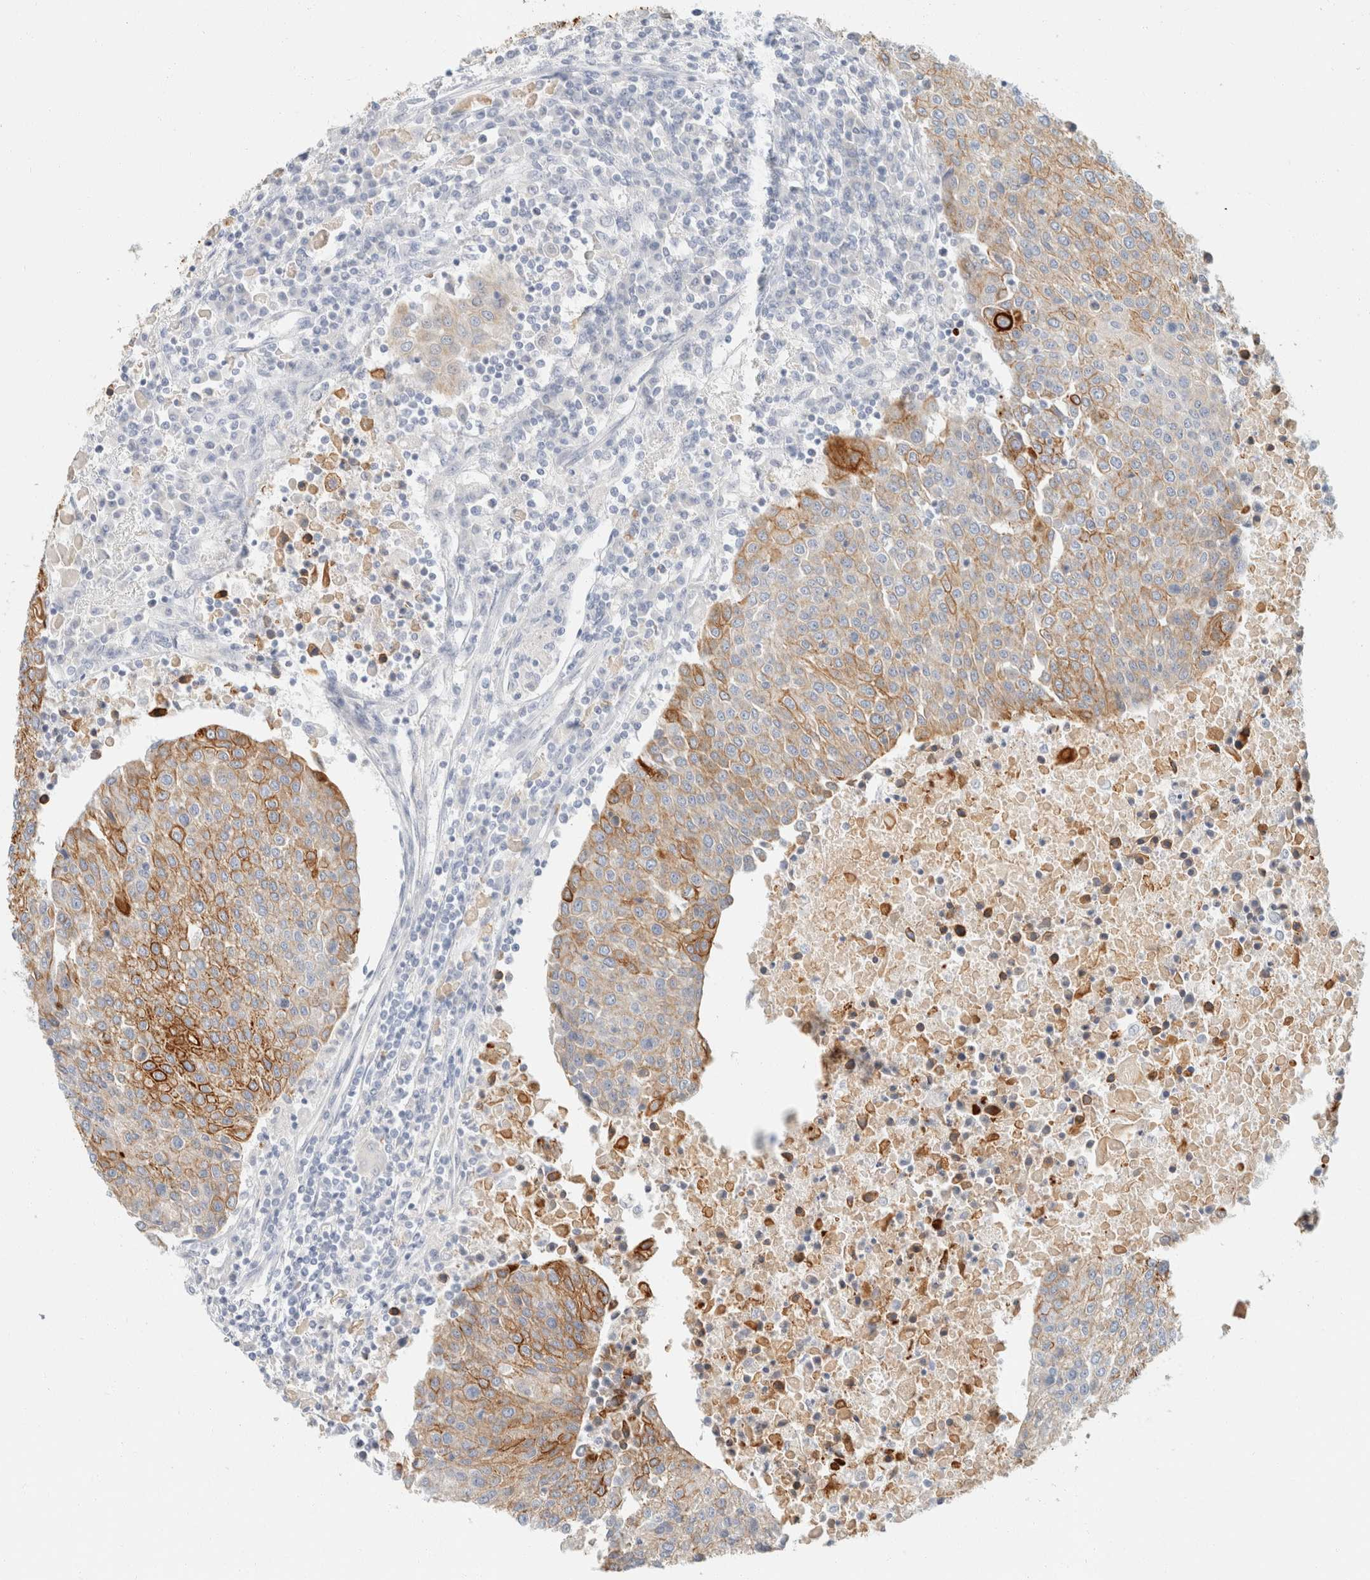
{"staining": {"intensity": "moderate", "quantity": "25%-75%", "location": "cytoplasmic/membranous"}, "tissue": "urothelial cancer", "cell_type": "Tumor cells", "image_type": "cancer", "snomed": [{"axis": "morphology", "description": "Urothelial carcinoma, High grade"}, {"axis": "topography", "description": "Urinary bladder"}], "caption": "Tumor cells show moderate cytoplasmic/membranous staining in about 25%-75% of cells in high-grade urothelial carcinoma.", "gene": "KRT20", "patient": {"sex": "female", "age": 85}}